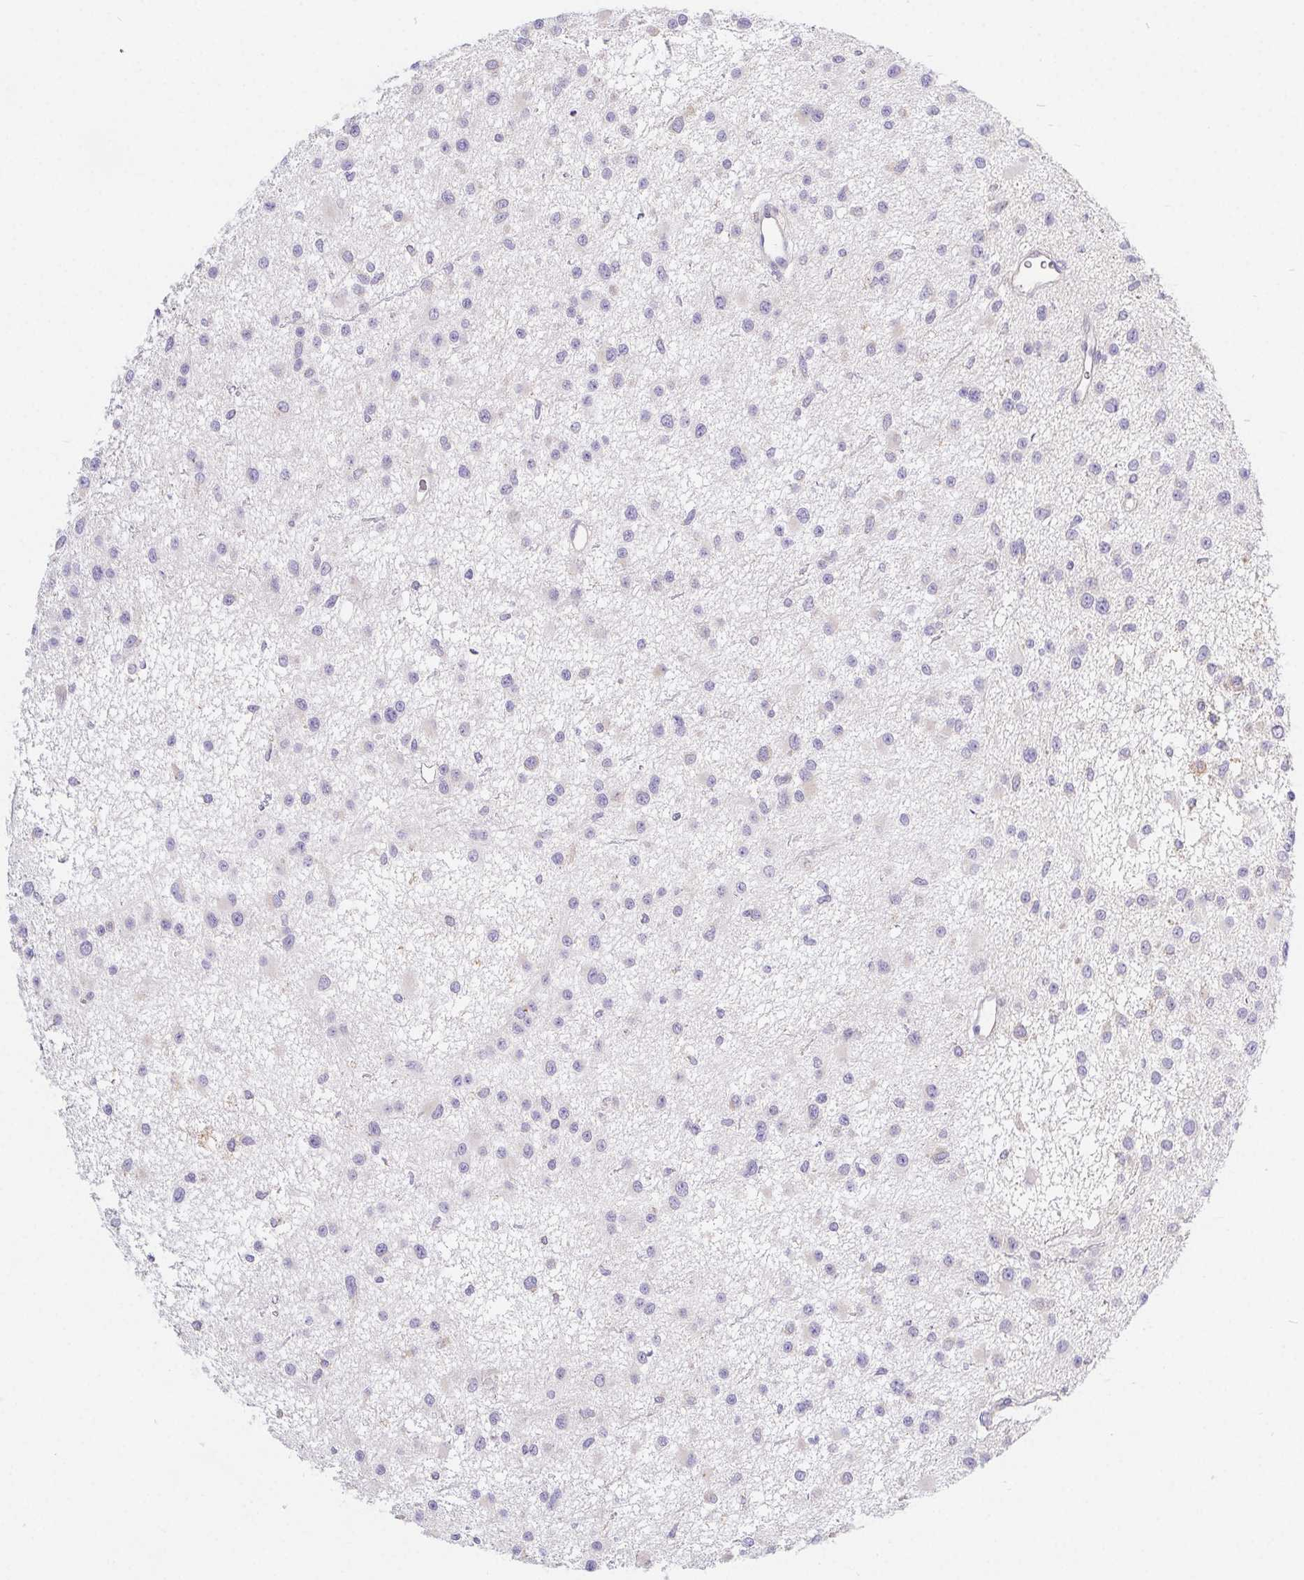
{"staining": {"intensity": "negative", "quantity": "none", "location": "none"}, "tissue": "glioma", "cell_type": "Tumor cells", "image_type": "cancer", "snomed": [{"axis": "morphology", "description": "Glioma, malignant, Low grade"}, {"axis": "topography", "description": "Brain"}], "caption": "Immunohistochemical staining of glioma exhibits no significant positivity in tumor cells. (DAB (3,3'-diaminobenzidine) IHC visualized using brightfield microscopy, high magnification).", "gene": "ADAM8", "patient": {"sex": "male", "age": 43}}